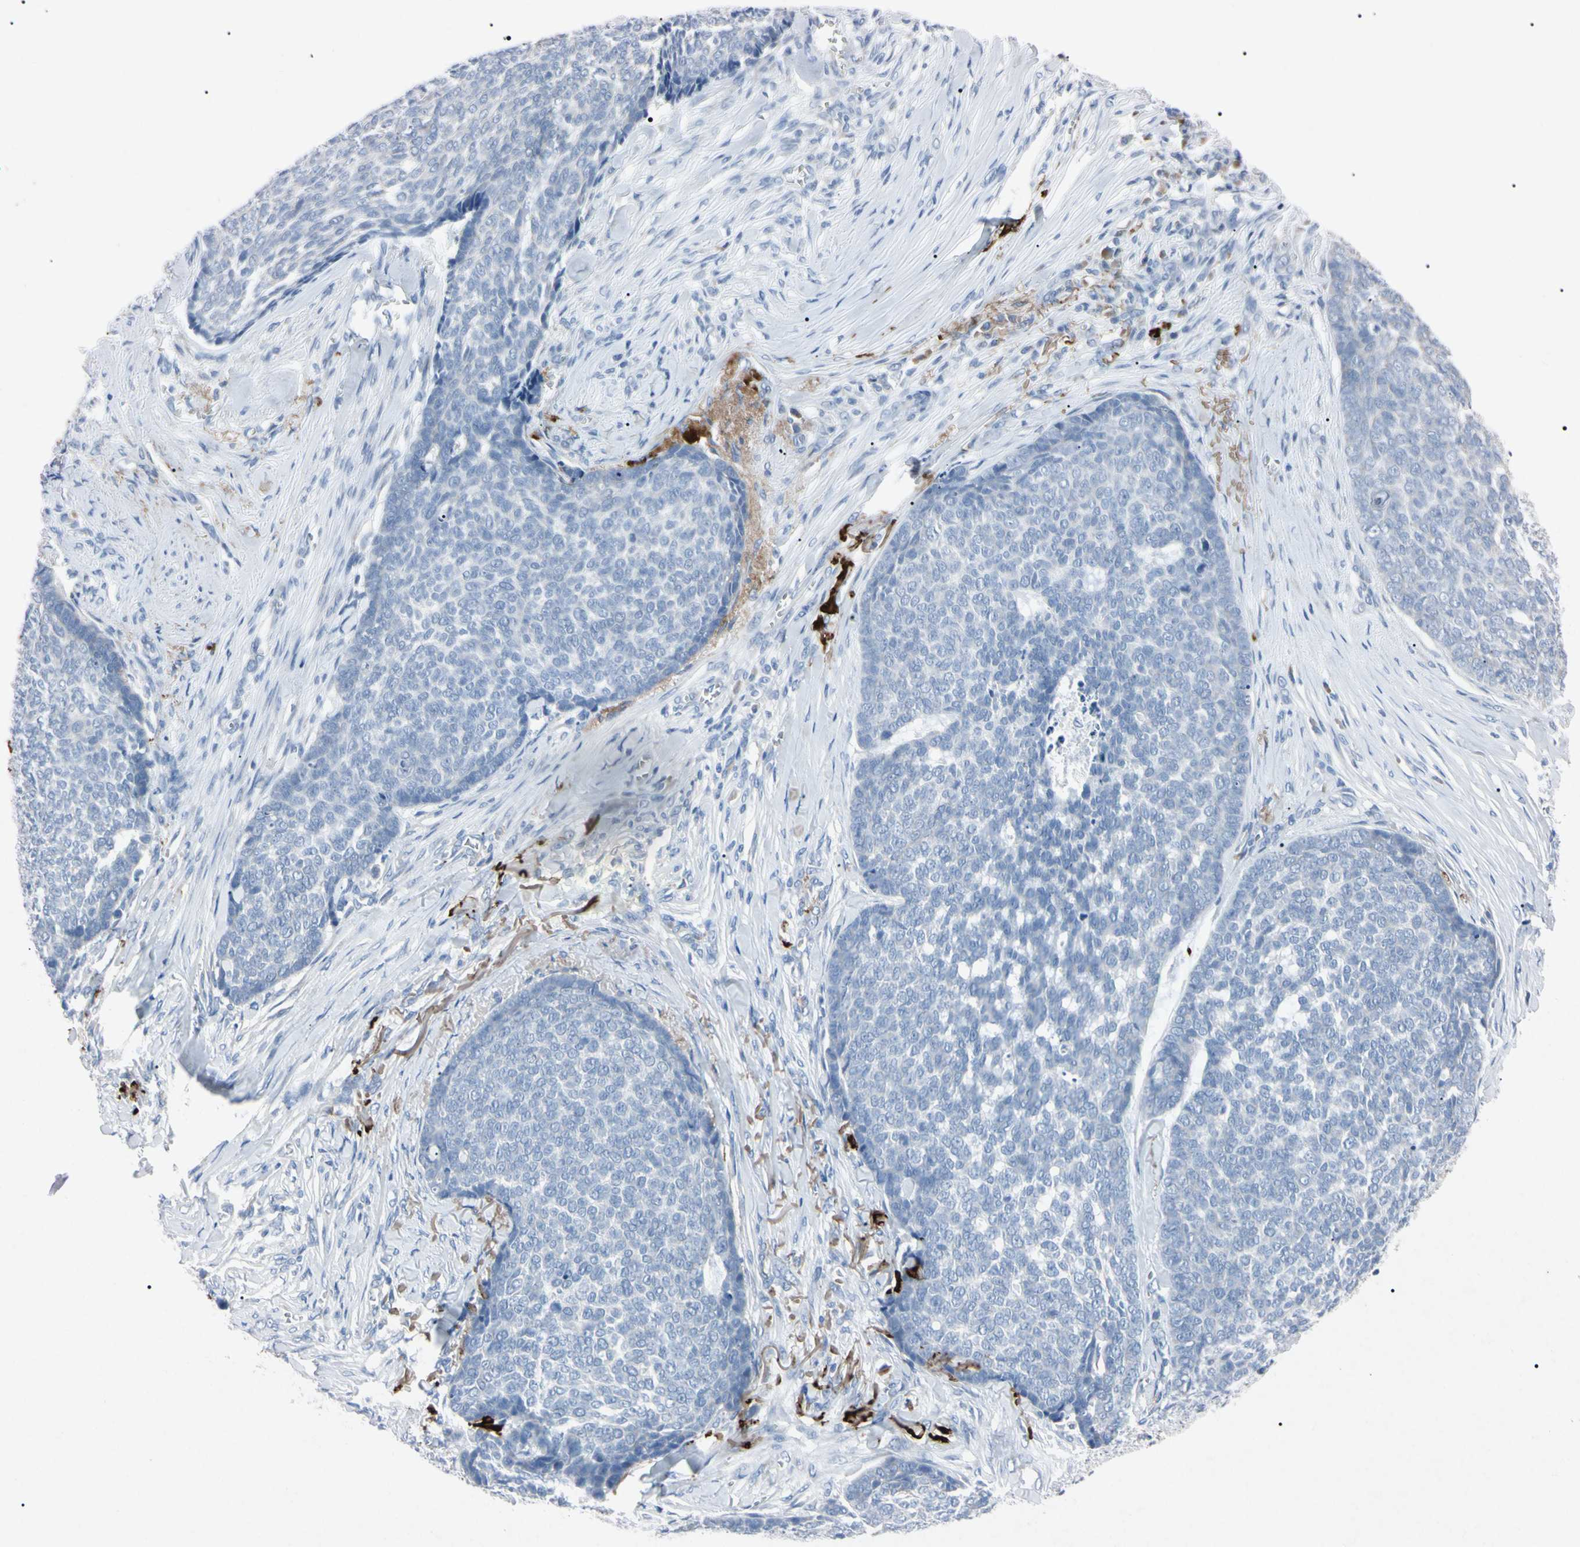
{"staining": {"intensity": "negative", "quantity": "none", "location": "none"}, "tissue": "skin cancer", "cell_type": "Tumor cells", "image_type": "cancer", "snomed": [{"axis": "morphology", "description": "Basal cell carcinoma"}, {"axis": "topography", "description": "Skin"}], "caption": "An immunohistochemistry (IHC) micrograph of skin cancer is shown. There is no staining in tumor cells of skin cancer.", "gene": "ELN", "patient": {"sex": "male", "age": 84}}